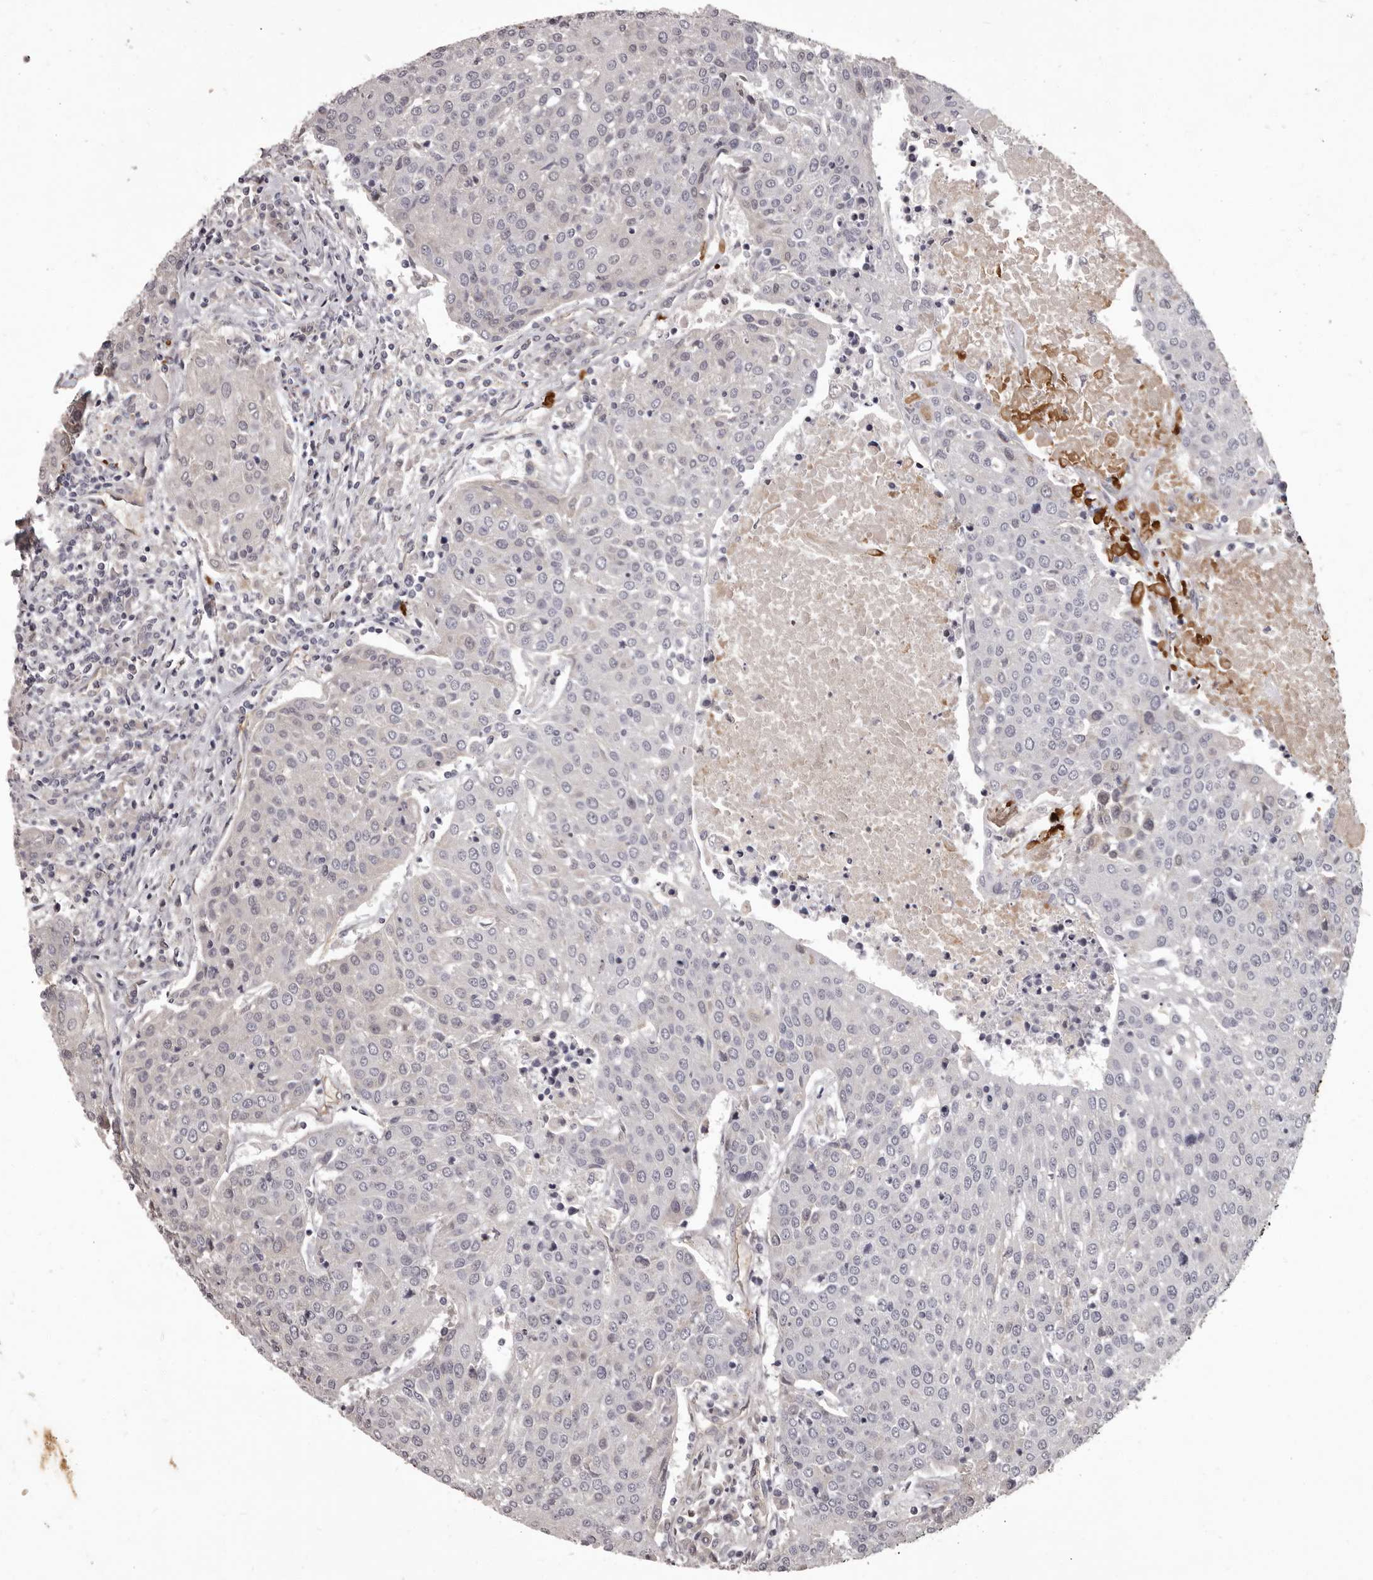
{"staining": {"intensity": "negative", "quantity": "none", "location": "none"}, "tissue": "urothelial cancer", "cell_type": "Tumor cells", "image_type": "cancer", "snomed": [{"axis": "morphology", "description": "Urothelial carcinoma, High grade"}, {"axis": "topography", "description": "Urinary bladder"}], "caption": "Immunohistochemistry image of neoplastic tissue: urothelial cancer stained with DAB displays no significant protein positivity in tumor cells.", "gene": "GPR78", "patient": {"sex": "female", "age": 85}}